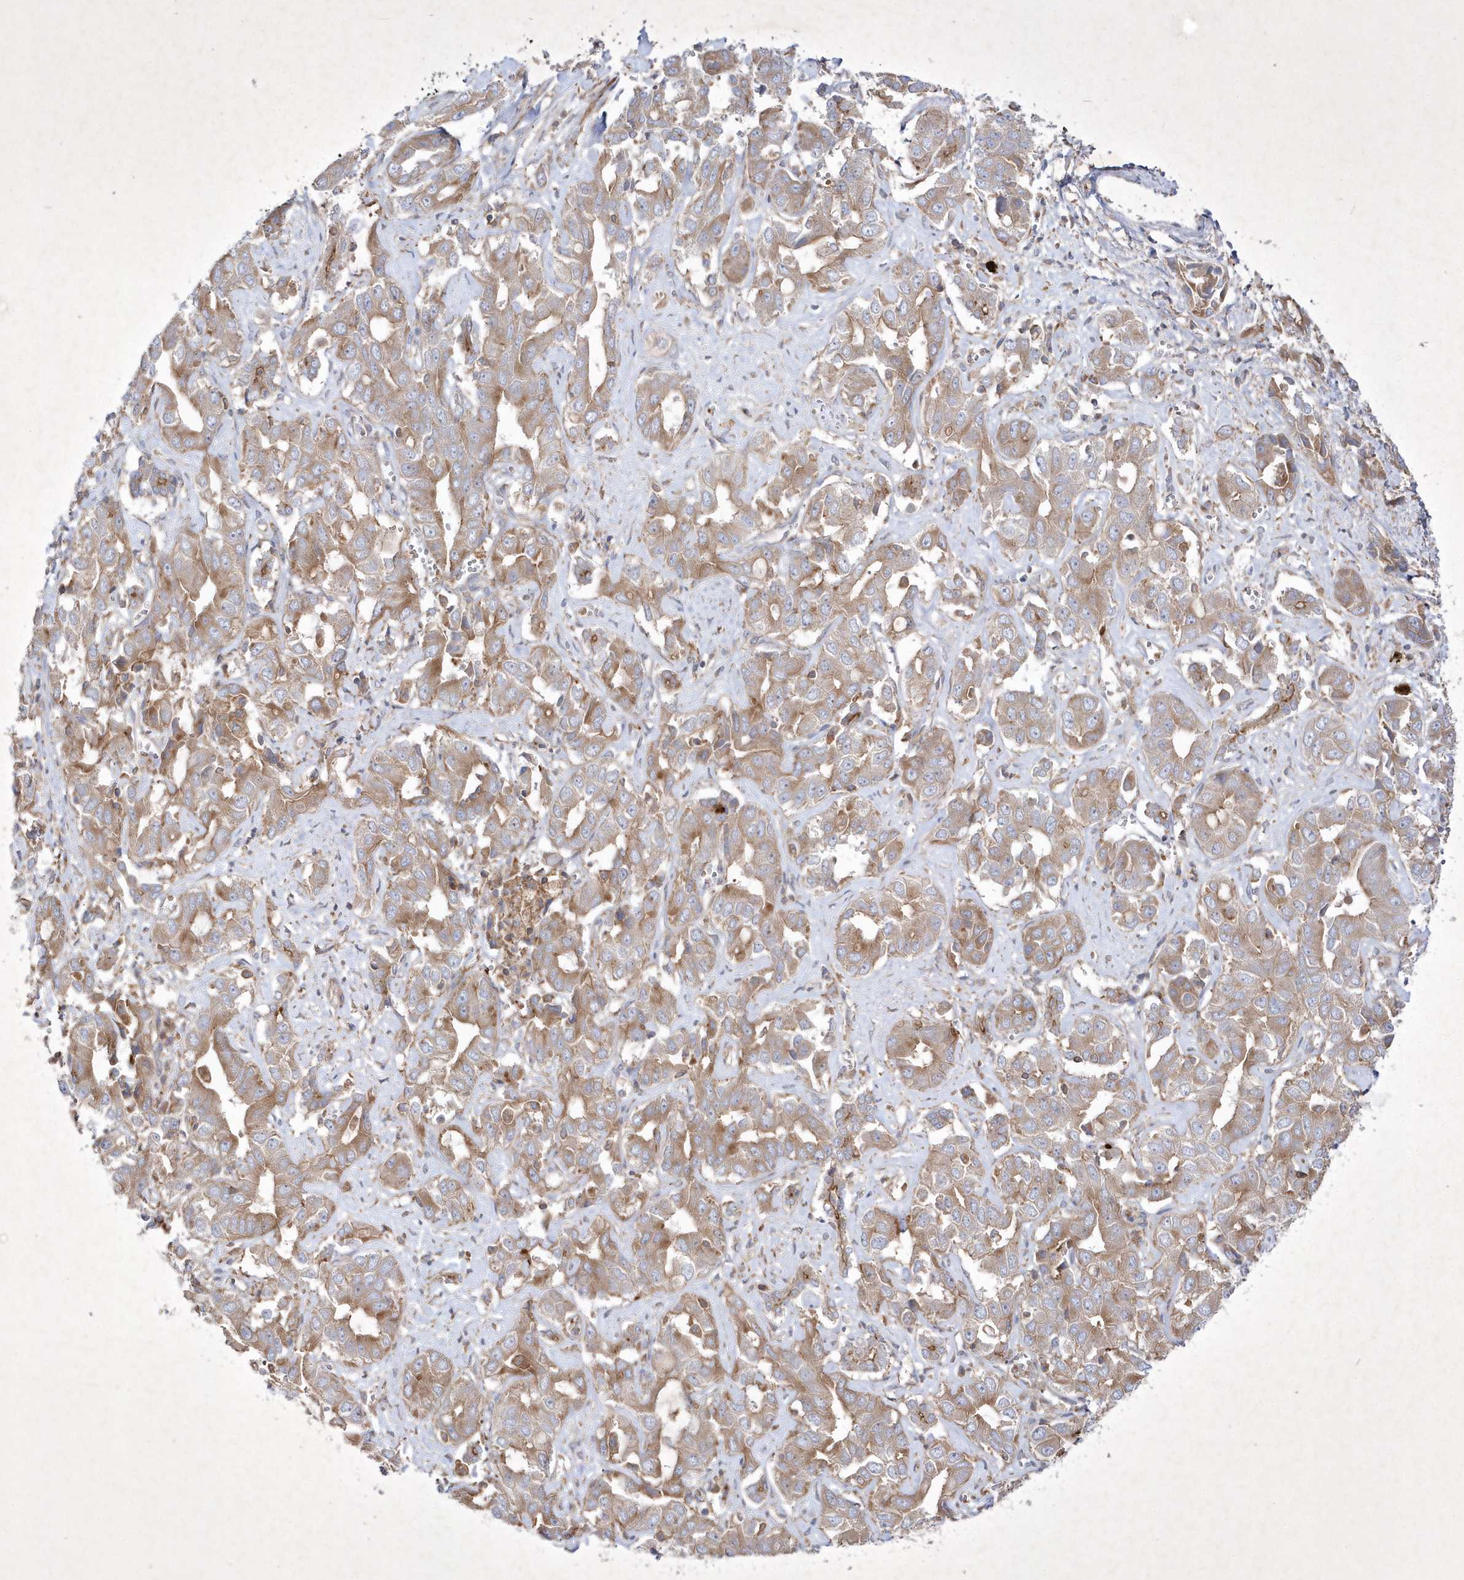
{"staining": {"intensity": "moderate", "quantity": ">75%", "location": "cytoplasmic/membranous"}, "tissue": "liver cancer", "cell_type": "Tumor cells", "image_type": "cancer", "snomed": [{"axis": "morphology", "description": "Cholangiocarcinoma"}, {"axis": "topography", "description": "Liver"}], "caption": "A brown stain shows moderate cytoplasmic/membranous positivity of a protein in human liver cancer tumor cells. The protein of interest is stained brown, and the nuclei are stained in blue (DAB (3,3'-diaminobenzidine) IHC with brightfield microscopy, high magnification).", "gene": "OPA1", "patient": {"sex": "female", "age": 52}}